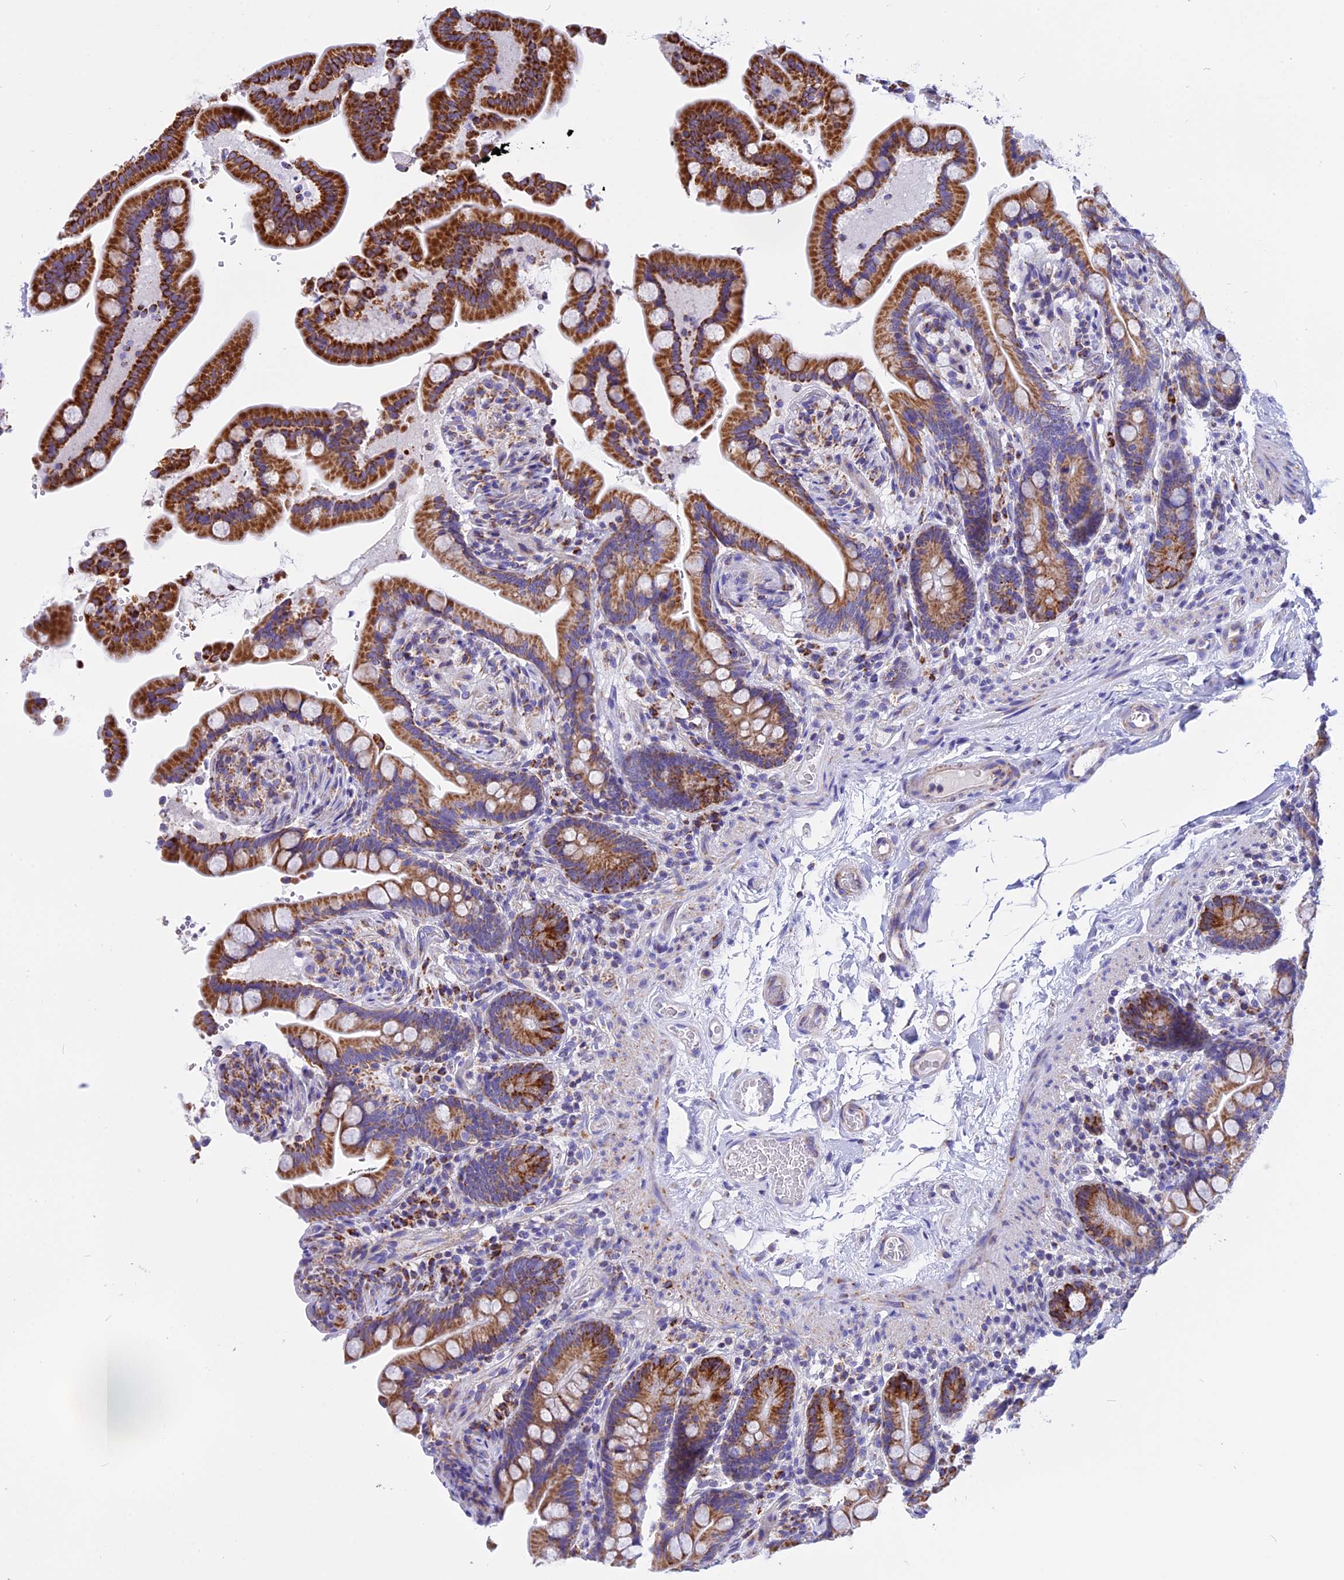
{"staining": {"intensity": "weak", "quantity": ">75%", "location": "cytoplasmic/membranous"}, "tissue": "colon", "cell_type": "Endothelial cells", "image_type": "normal", "snomed": [{"axis": "morphology", "description": "Normal tissue, NOS"}, {"axis": "topography", "description": "Smooth muscle"}, {"axis": "topography", "description": "Colon"}], "caption": "Weak cytoplasmic/membranous staining for a protein is seen in about >75% of endothelial cells of normal colon using immunohistochemistry.", "gene": "VDAC2", "patient": {"sex": "male", "age": 73}}